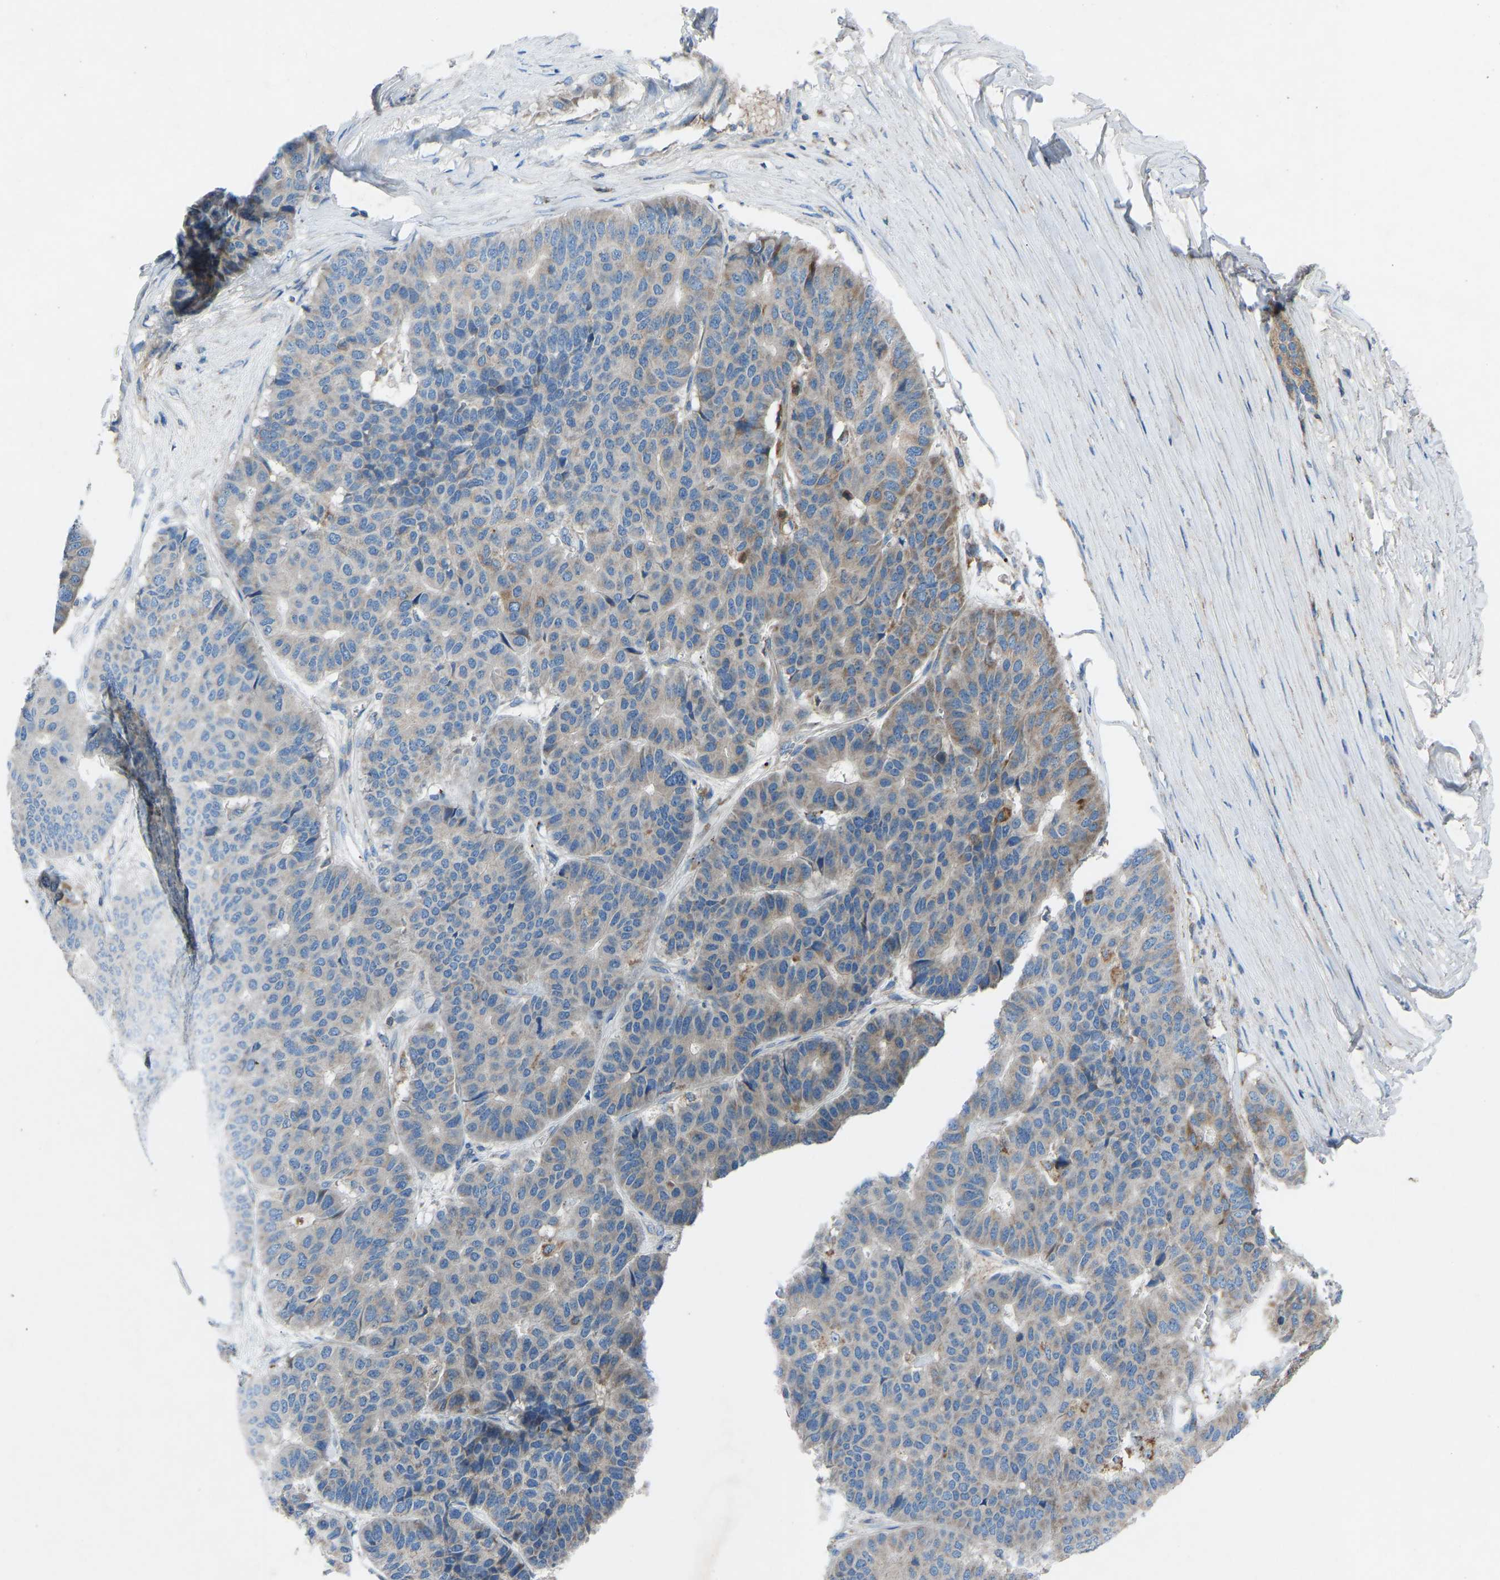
{"staining": {"intensity": "moderate", "quantity": "25%-75%", "location": "cytoplasmic/membranous"}, "tissue": "pancreatic cancer", "cell_type": "Tumor cells", "image_type": "cancer", "snomed": [{"axis": "morphology", "description": "Adenocarcinoma, NOS"}, {"axis": "topography", "description": "Pancreas"}], "caption": "A brown stain shows moderate cytoplasmic/membranous staining of a protein in human pancreatic cancer (adenocarcinoma) tumor cells. (IHC, brightfield microscopy, high magnification).", "gene": "GRK6", "patient": {"sex": "male", "age": 50}}